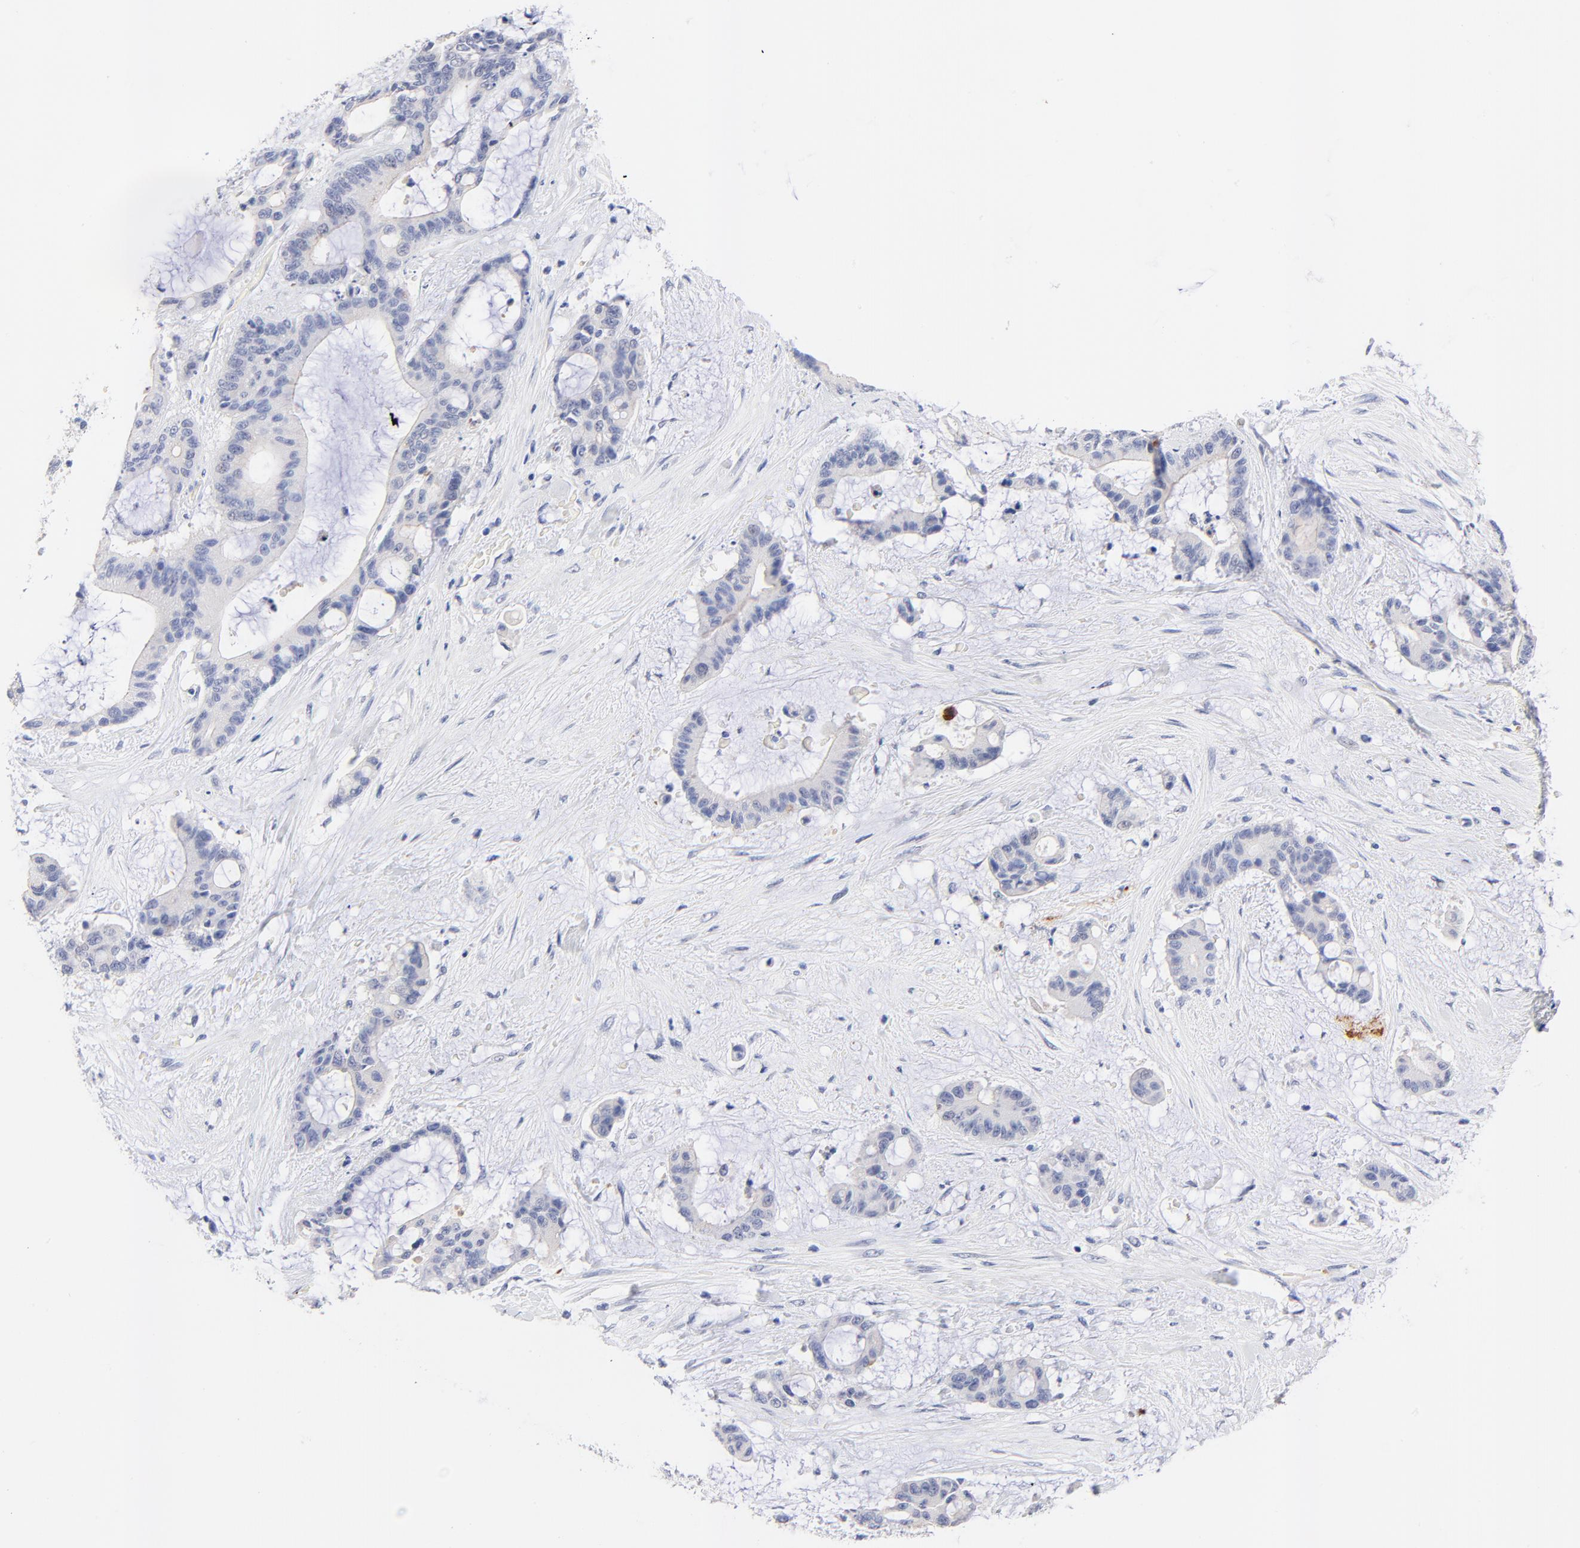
{"staining": {"intensity": "negative", "quantity": "none", "location": "none"}, "tissue": "liver cancer", "cell_type": "Tumor cells", "image_type": "cancer", "snomed": [{"axis": "morphology", "description": "Cholangiocarcinoma"}, {"axis": "topography", "description": "Liver"}], "caption": "IHC of cholangiocarcinoma (liver) displays no staining in tumor cells.", "gene": "FAM117B", "patient": {"sex": "female", "age": 73}}